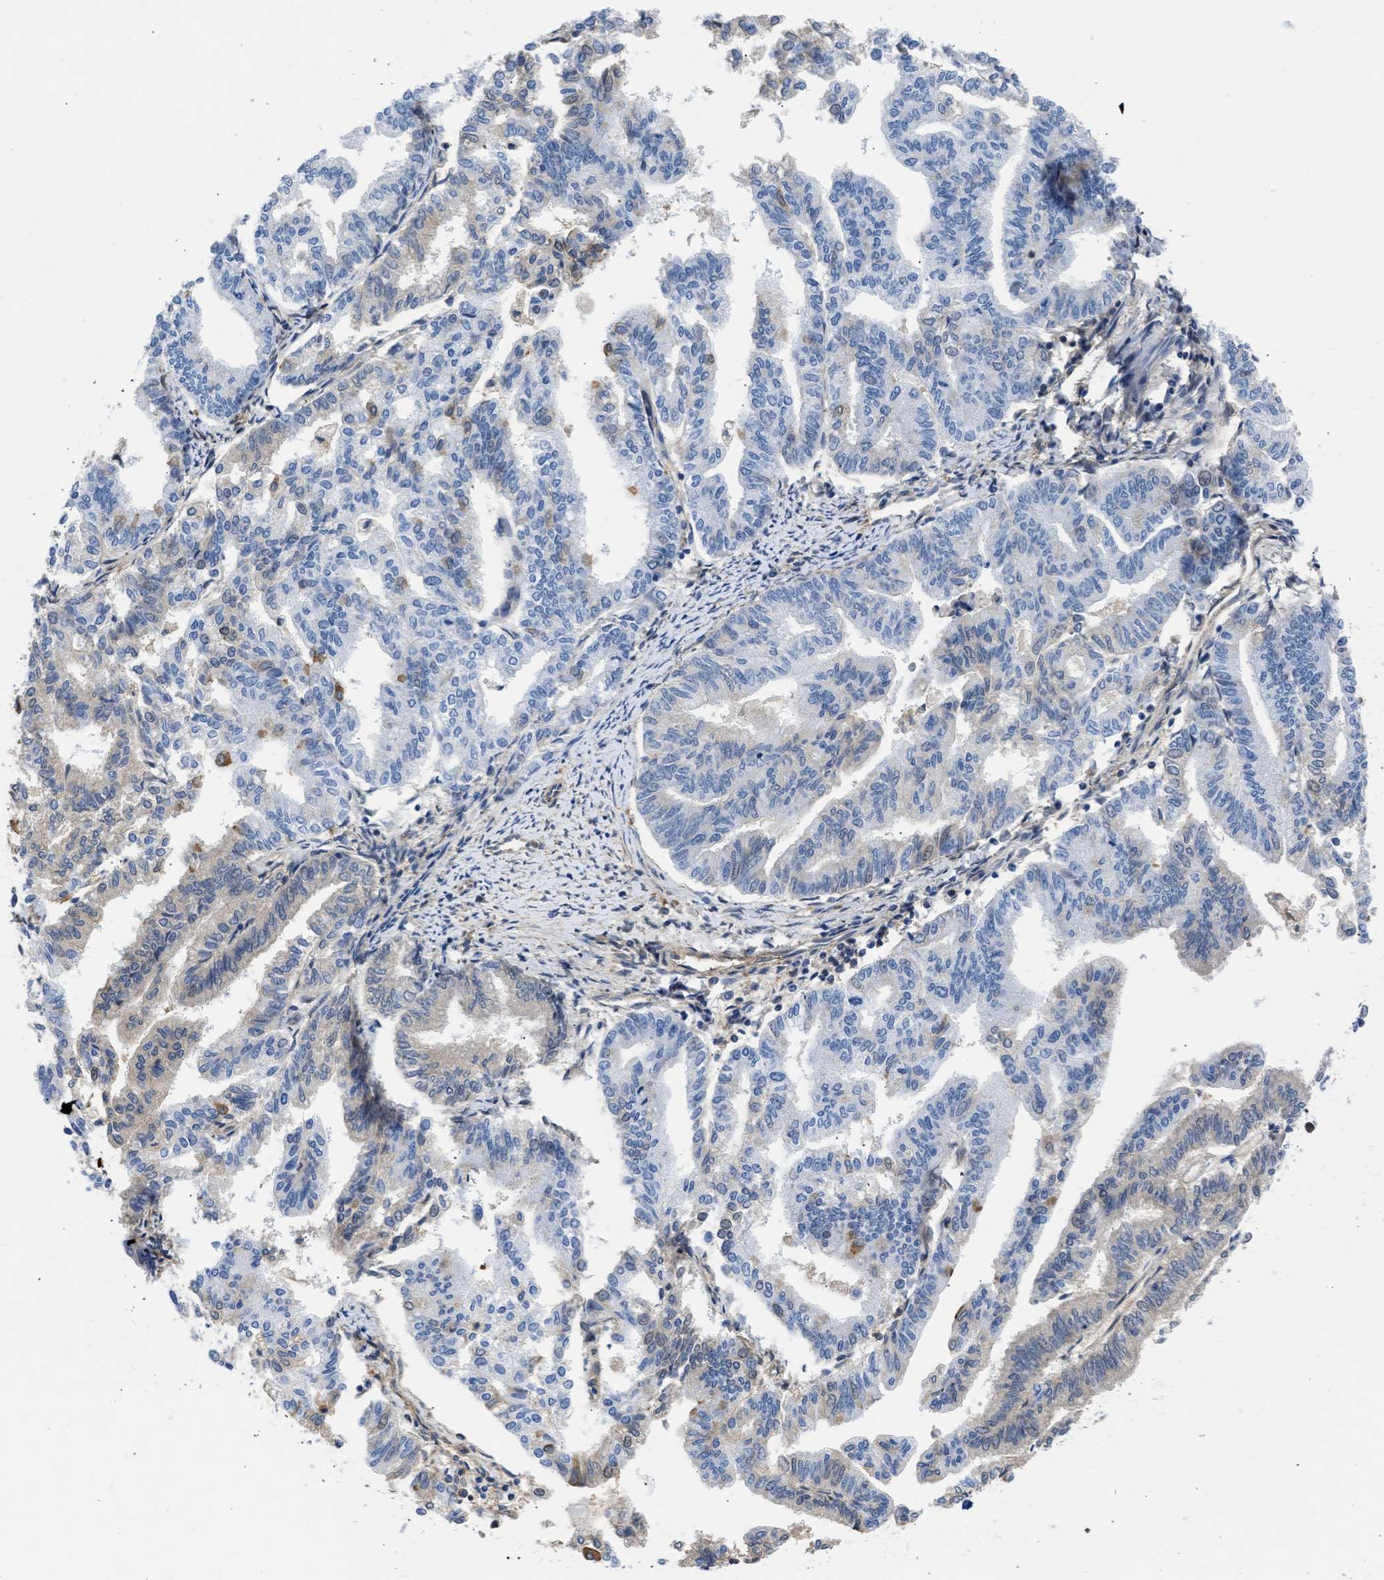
{"staining": {"intensity": "weak", "quantity": "<25%", "location": "cytoplasmic/membranous"}, "tissue": "endometrial cancer", "cell_type": "Tumor cells", "image_type": "cancer", "snomed": [{"axis": "morphology", "description": "Adenocarcinoma, NOS"}, {"axis": "topography", "description": "Endometrium"}], "caption": "Image shows no significant protein staining in tumor cells of endometrial adenocarcinoma.", "gene": "MAS1L", "patient": {"sex": "female", "age": 79}}